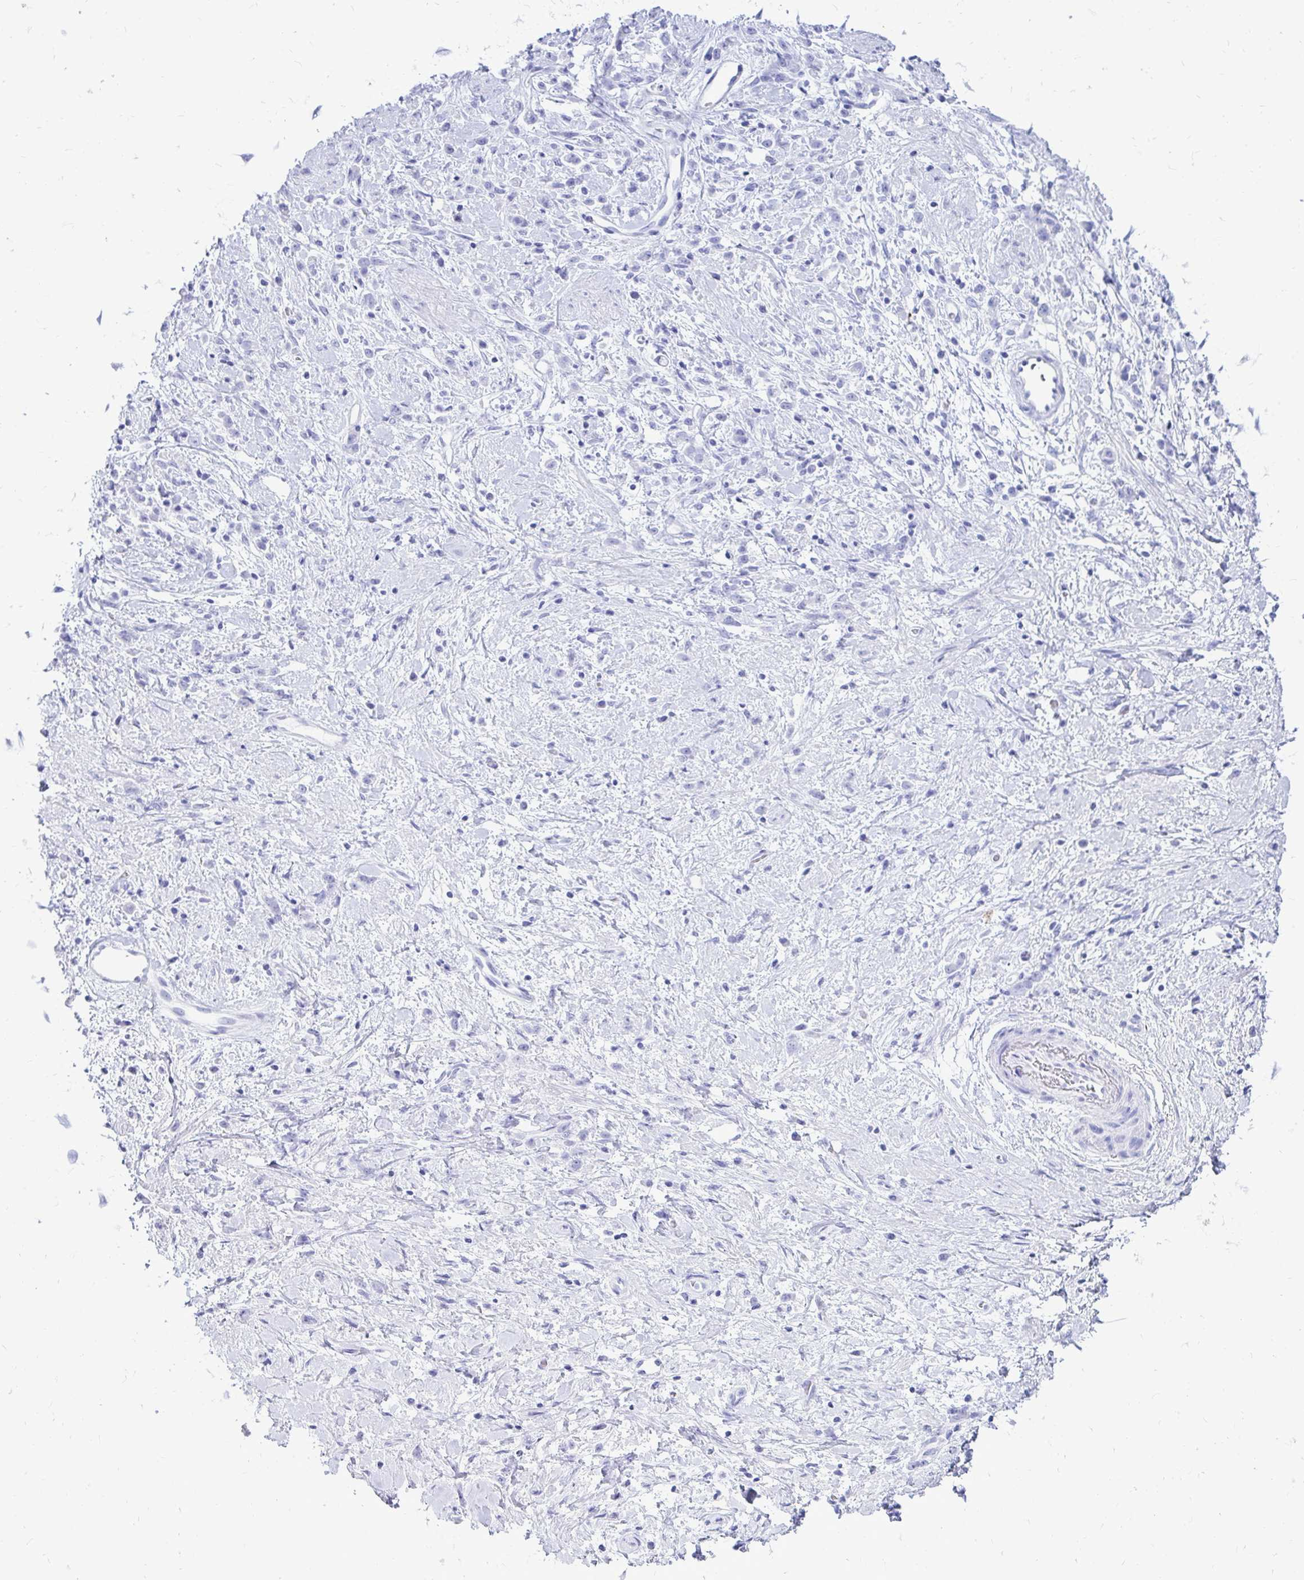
{"staining": {"intensity": "negative", "quantity": "none", "location": "none"}, "tissue": "stomach cancer", "cell_type": "Tumor cells", "image_type": "cancer", "snomed": [{"axis": "morphology", "description": "Adenocarcinoma, NOS"}, {"axis": "topography", "description": "Stomach"}], "caption": "Immunohistochemistry (IHC) photomicrograph of neoplastic tissue: human stomach cancer (adenocarcinoma) stained with DAB (3,3'-diaminobenzidine) reveals no significant protein positivity in tumor cells. (Immunohistochemistry (IHC), brightfield microscopy, high magnification).", "gene": "OR10R2", "patient": {"sex": "female", "age": 60}}